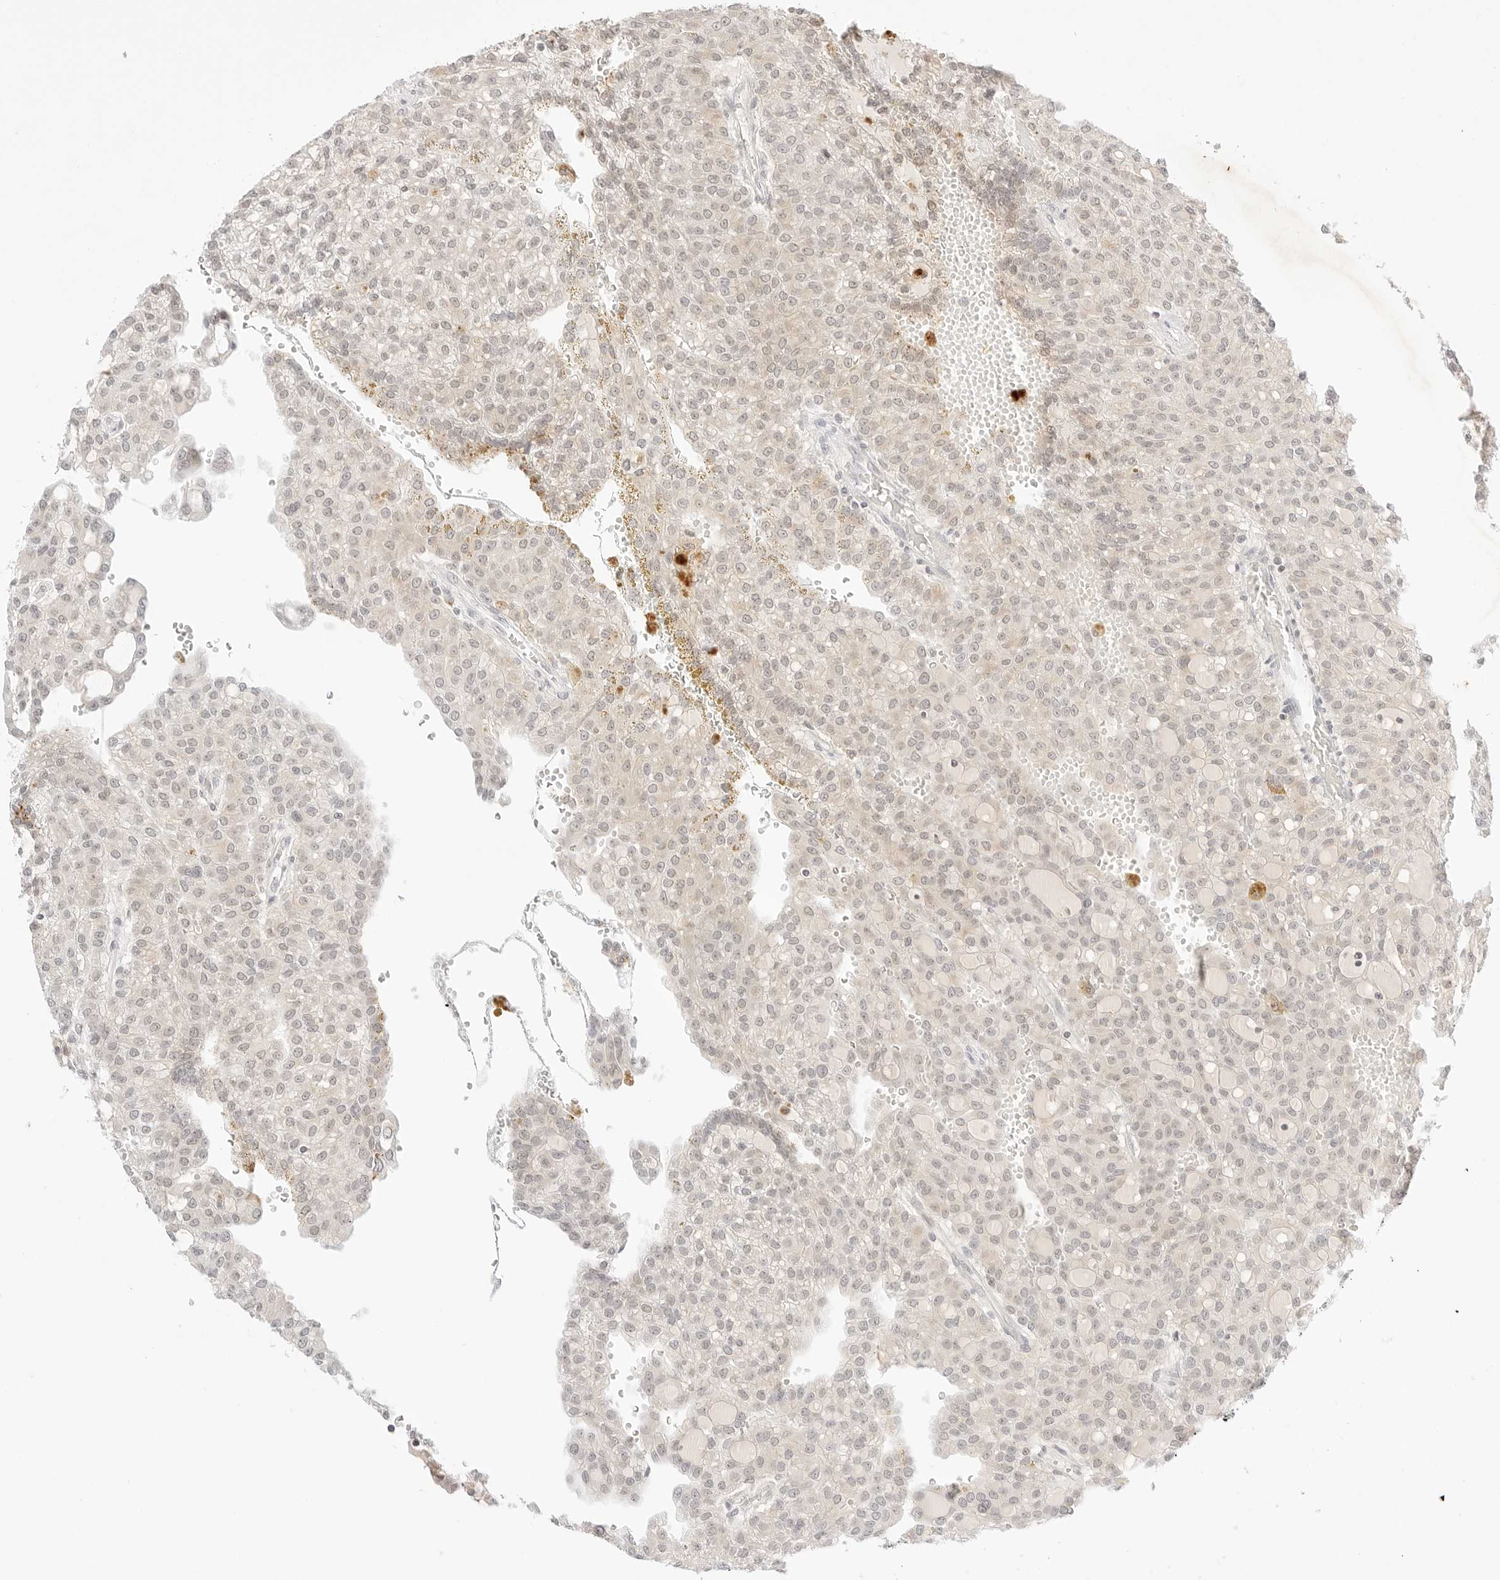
{"staining": {"intensity": "negative", "quantity": "none", "location": "none"}, "tissue": "renal cancer", "cell_type": "Tumor cells", "image_type": "cancer", "snomed": [{"axis": "morphology", "description": "Adenocarcinoma, NOS"}, {"axis": "topography", "description": "Kidney"}], "caption": "Micrograph shows no significant protein positivity in tumor cells of renal cancer.", "gene": "GNAS", "patient": {"sex": "male", "age": 63}}